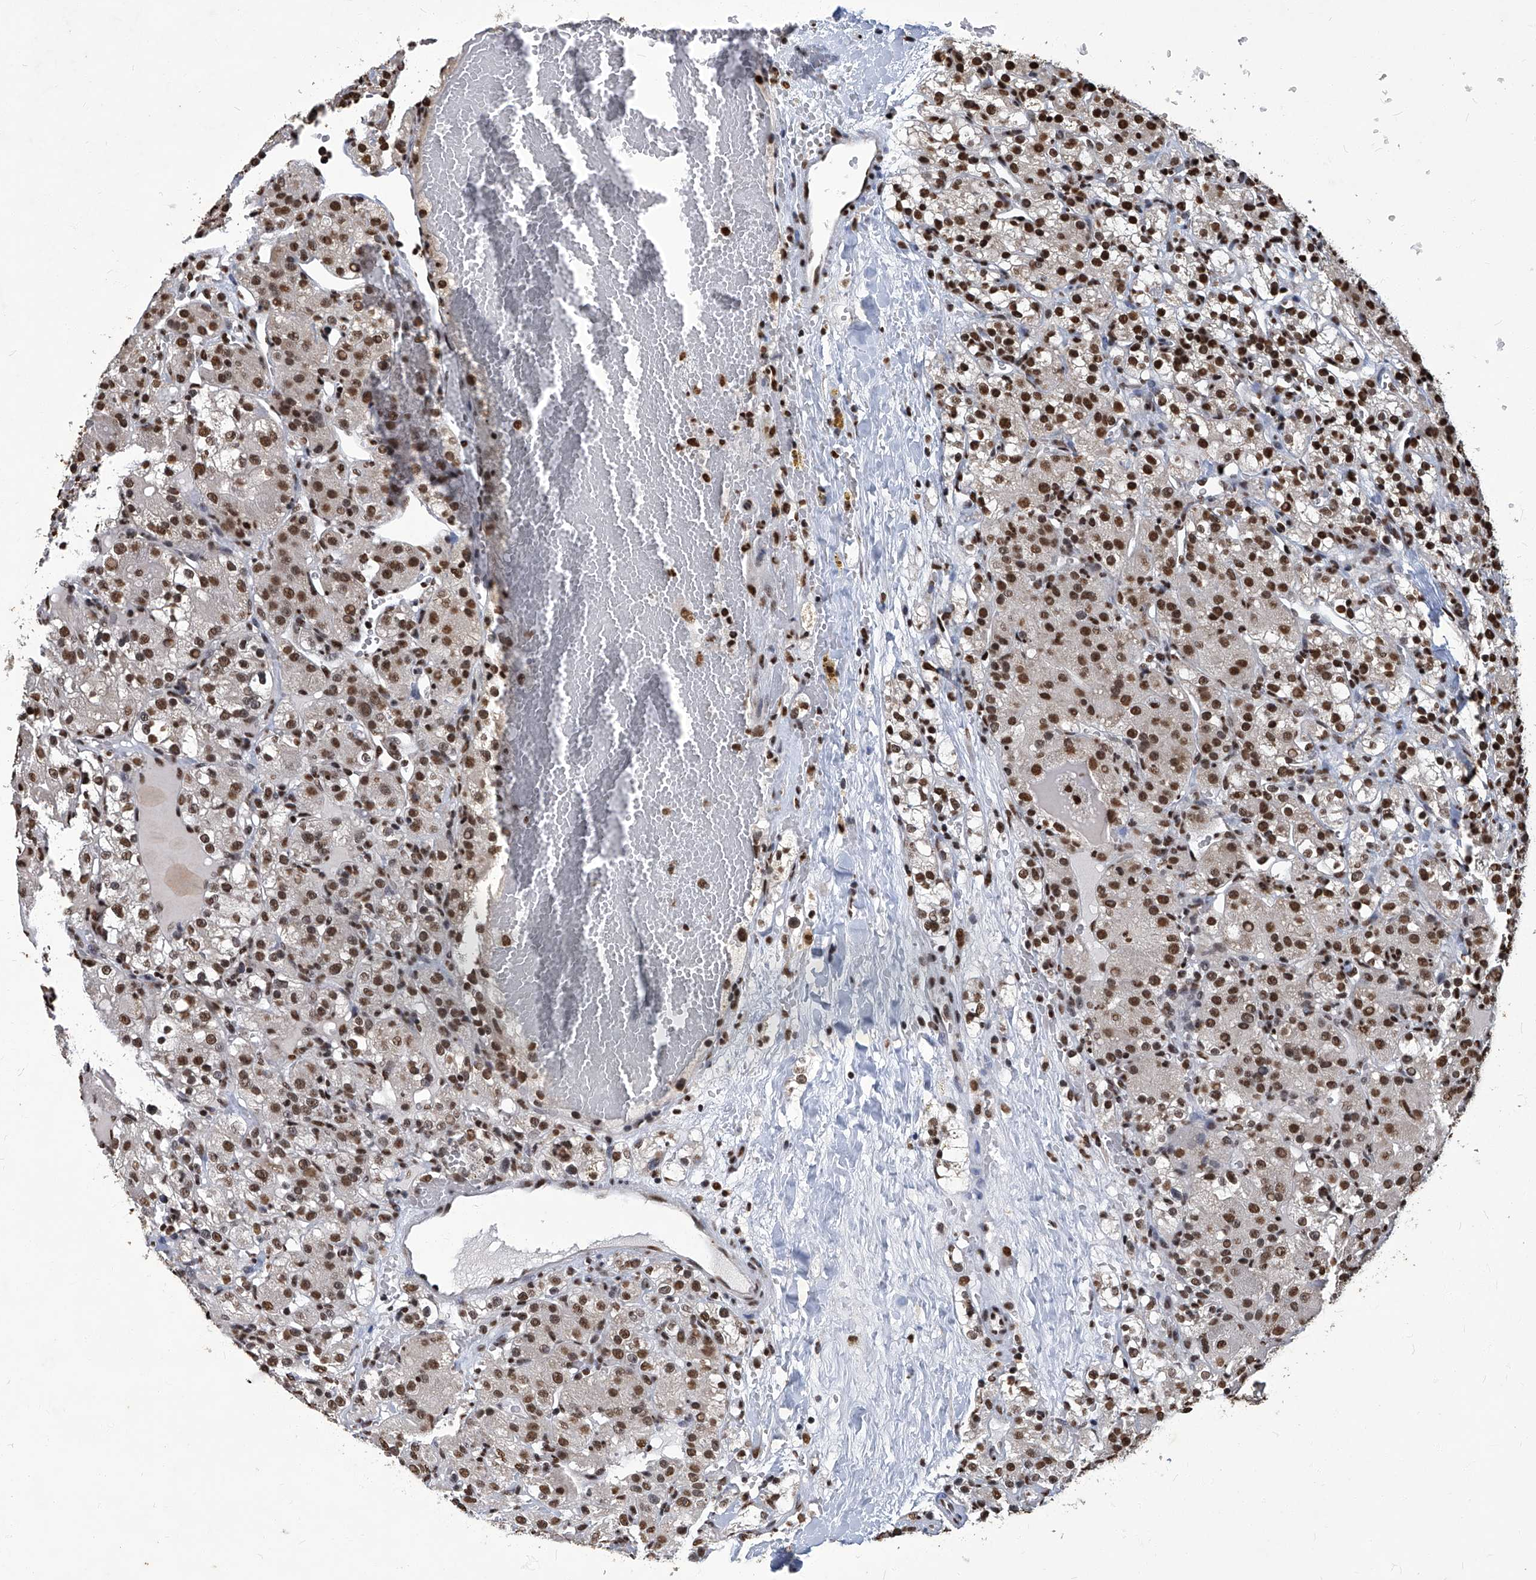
{"staining": {"intensity": "strong", "quantity": ">75%", "location": "nuclear"}, "tissue": "renal cancer", "cell_type": "Tumor cells", "image_type": "cancer", "snomed": [{"axis": "morphology", "description": "Normal tissue, NOS"}, {"axis": "morphology", "description": "Adenocarcinoma, NOS"}, {"axis": "topography", "description": "Kidney"}], "caption": "Immunohistochemistry (IHC) histopathology image of human renal adenocarcinoma stained for a protein (brown), which reveals high levels of strong nuclear positivity in approximately >75% of tumor cells.", "gene": "HBP1", "patient": {"sex": "male", "age": 61}}